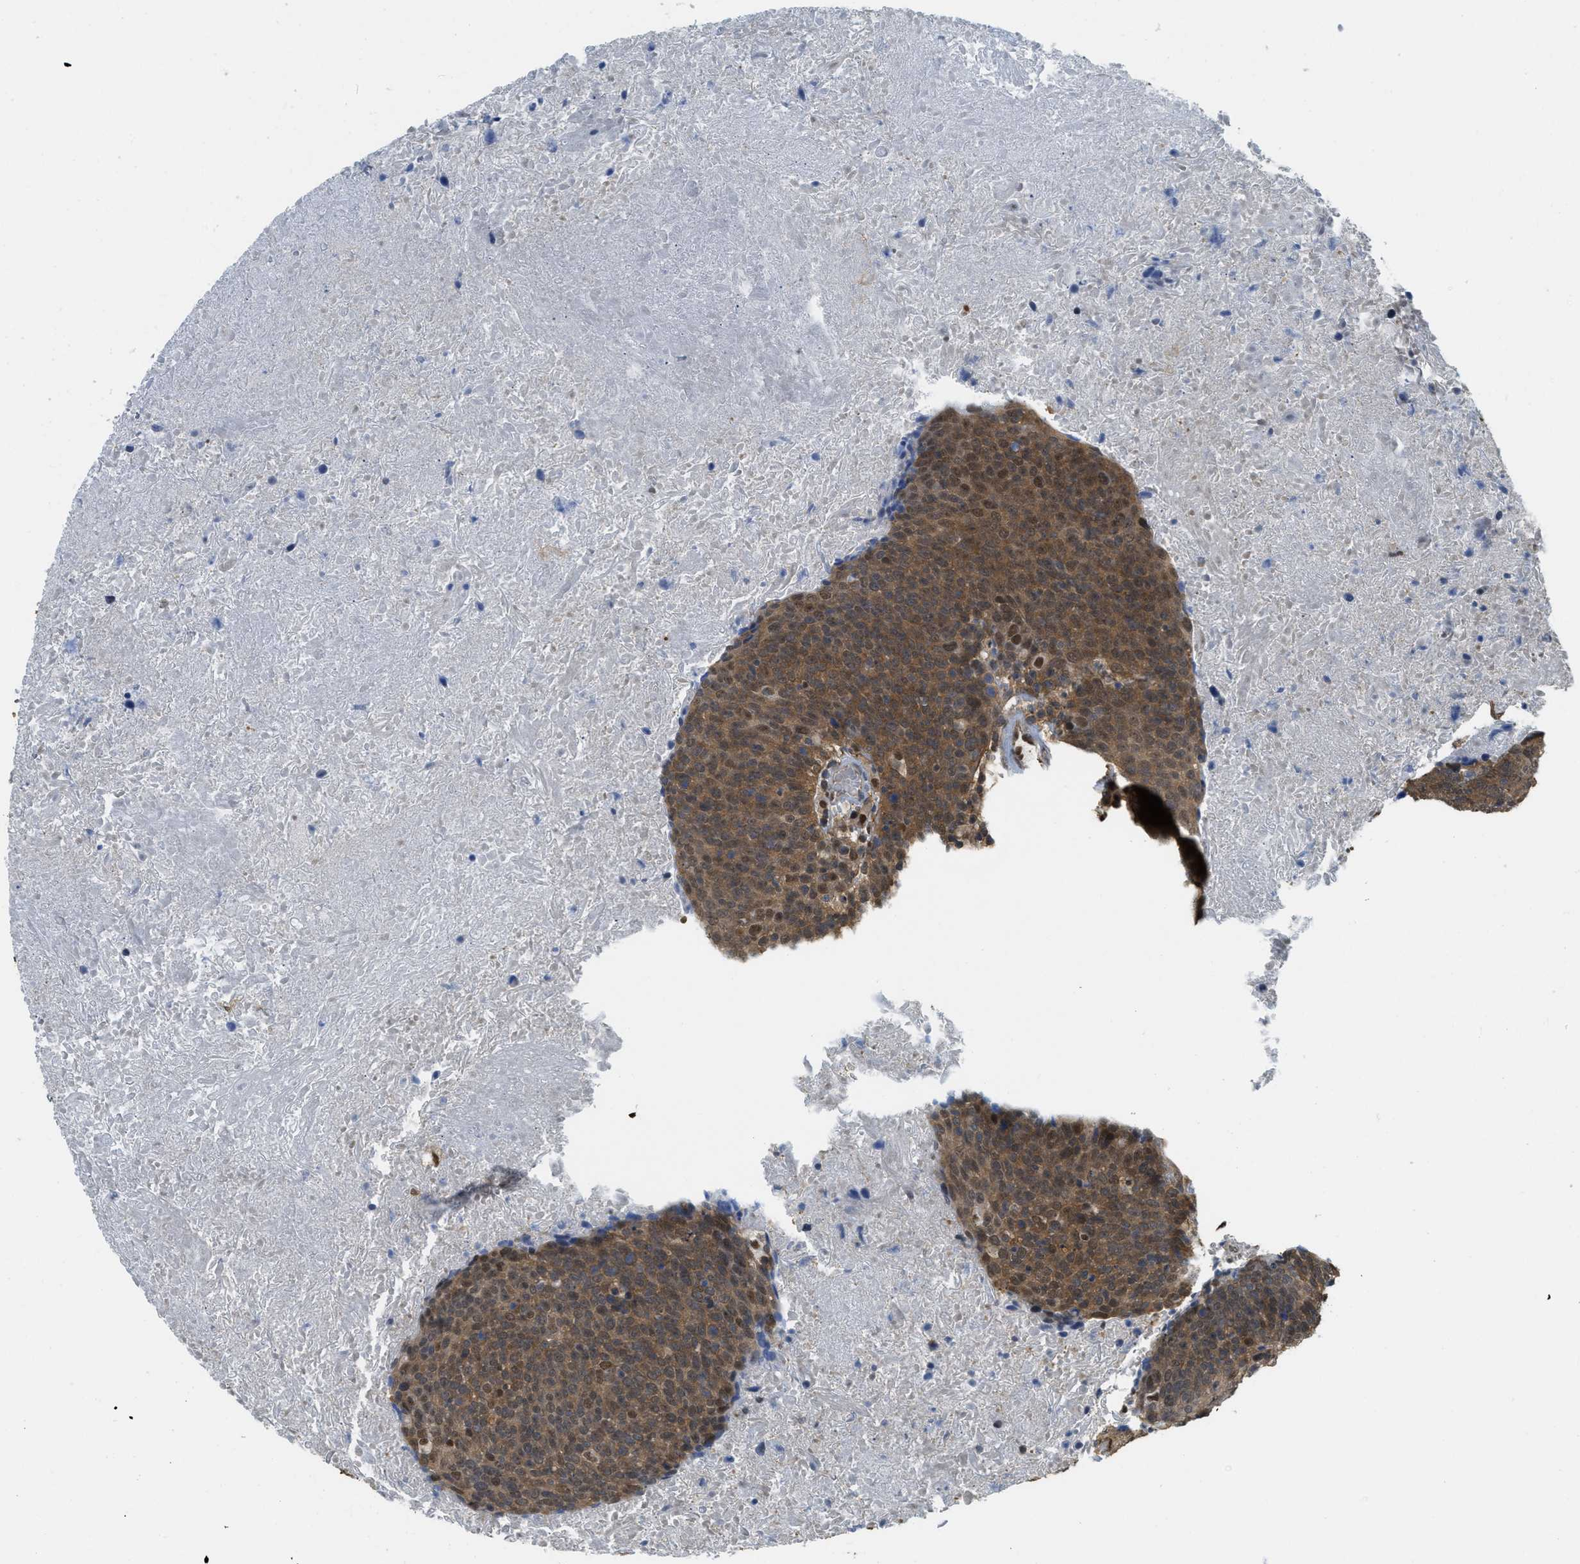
{"staining": {"intensity": "moderate", "quantity": ">75%", "location": "cytoplasmic/membranous,nuclear"}, "tissue": "head and neck cancer", "cell_type": "Tumor cells", "image_type": "cancer", "snomed": [{"axis": "morphology", "description": "Squamous cell carcinoma, NOS"}, {"axis": "morphology", "description": "Squamous cell carcinoma, metastatic, NOS"}, {"axis": "topography", "description": "Lymph node"}, {"axis": "topography", "description": "Head-Neck"}], "caption": "Protein staining of head and neck cancer (squamous cell carcinoma) tissue exhibits moderate cytoplasmic/membranous and nuclear staining in approximately >75% of tumor cells.", "gene": "PSMC5", "patient": {"sex": "male", "age": 62}}